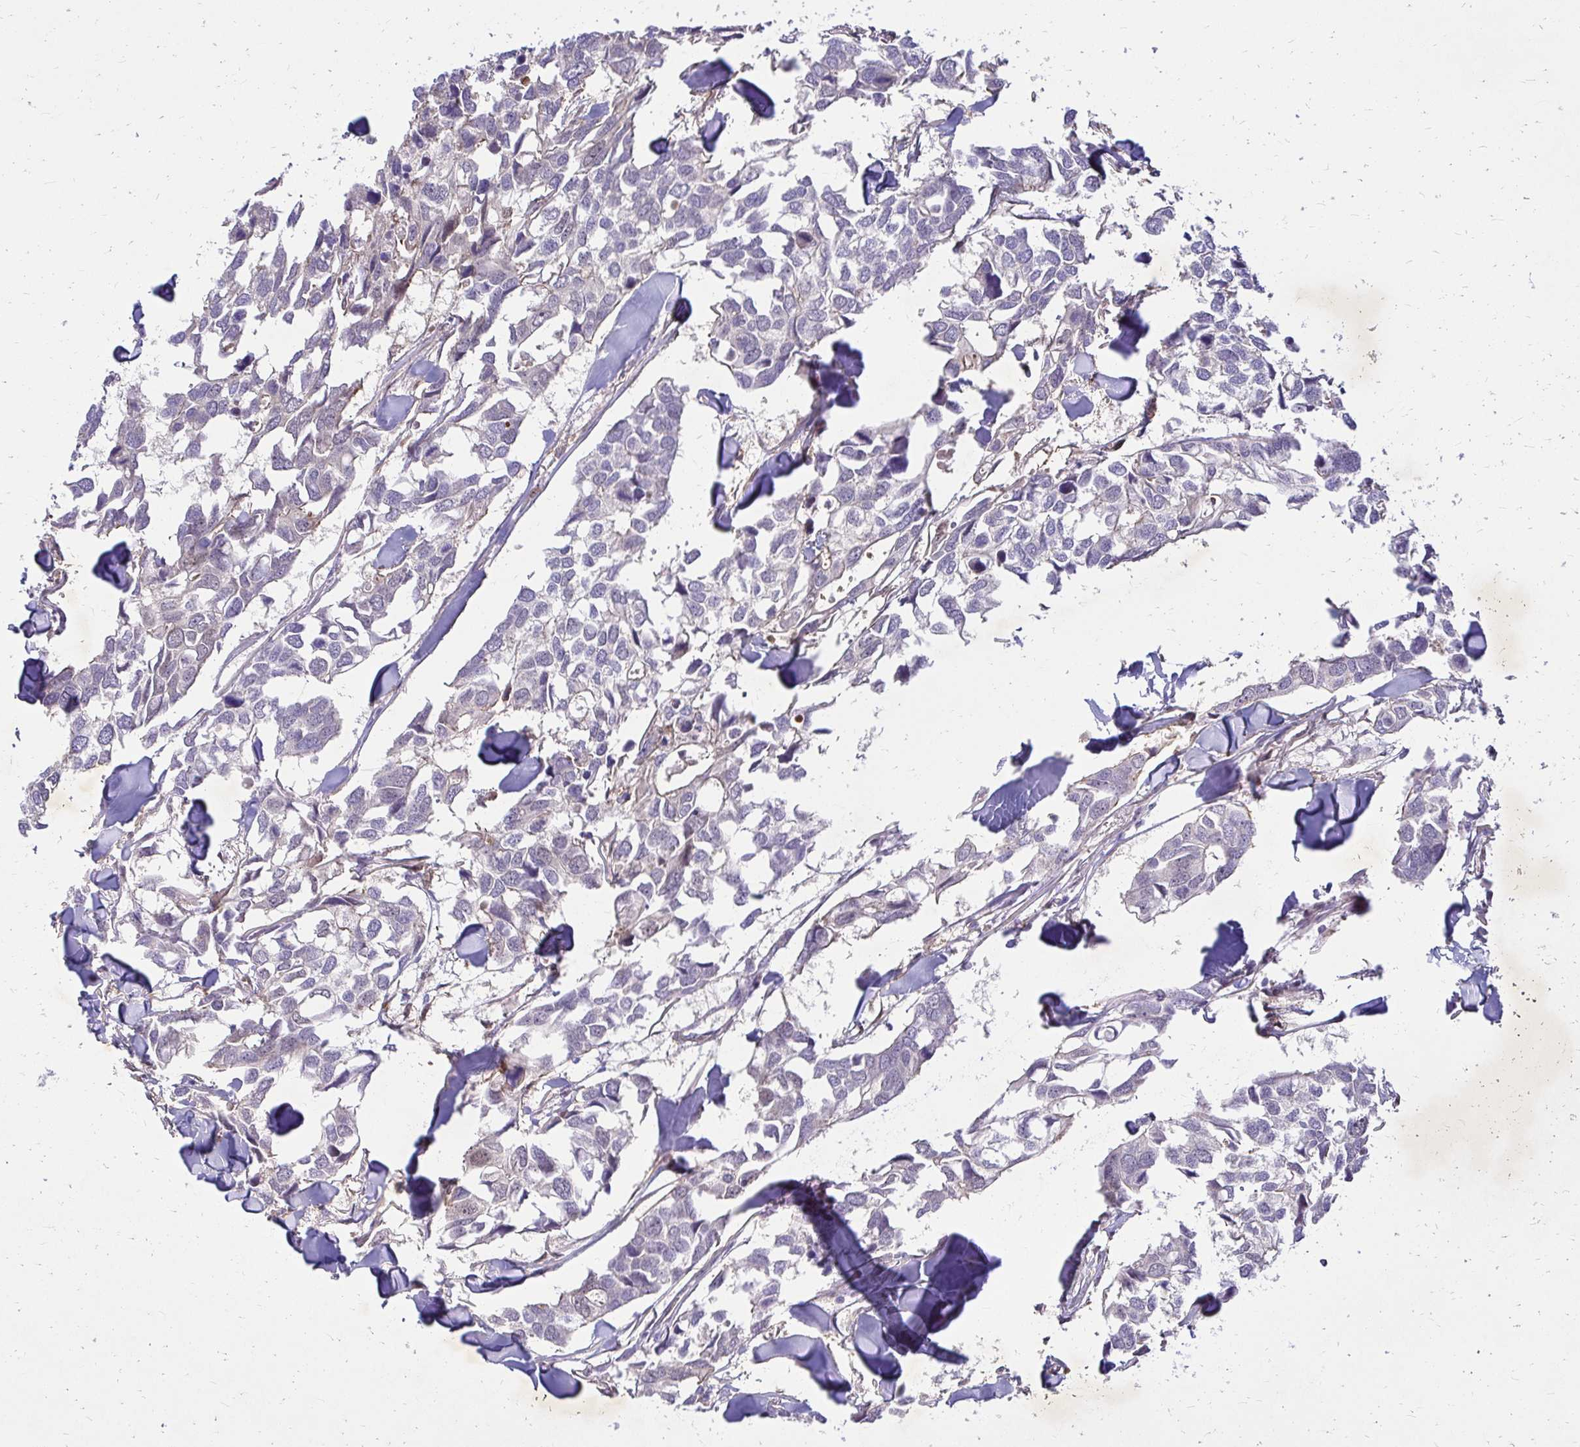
{"staining": {"intensity": "negative", "quantity": "none", "location": "none"}, "tissue": "breast cancer", "cell_type": "Tumor cells", "image_type": "cancer", "snomed": [{"axis": "morphology", "description": "Duct carcinoma"}, {"axis": "topography", "description": "Breast"}], "caption": "Protein analysis of breast cancer displays no significant positivity in tumor cells.", "gene": "YAP1", "patient": {"sex": "female", "age": 83}}